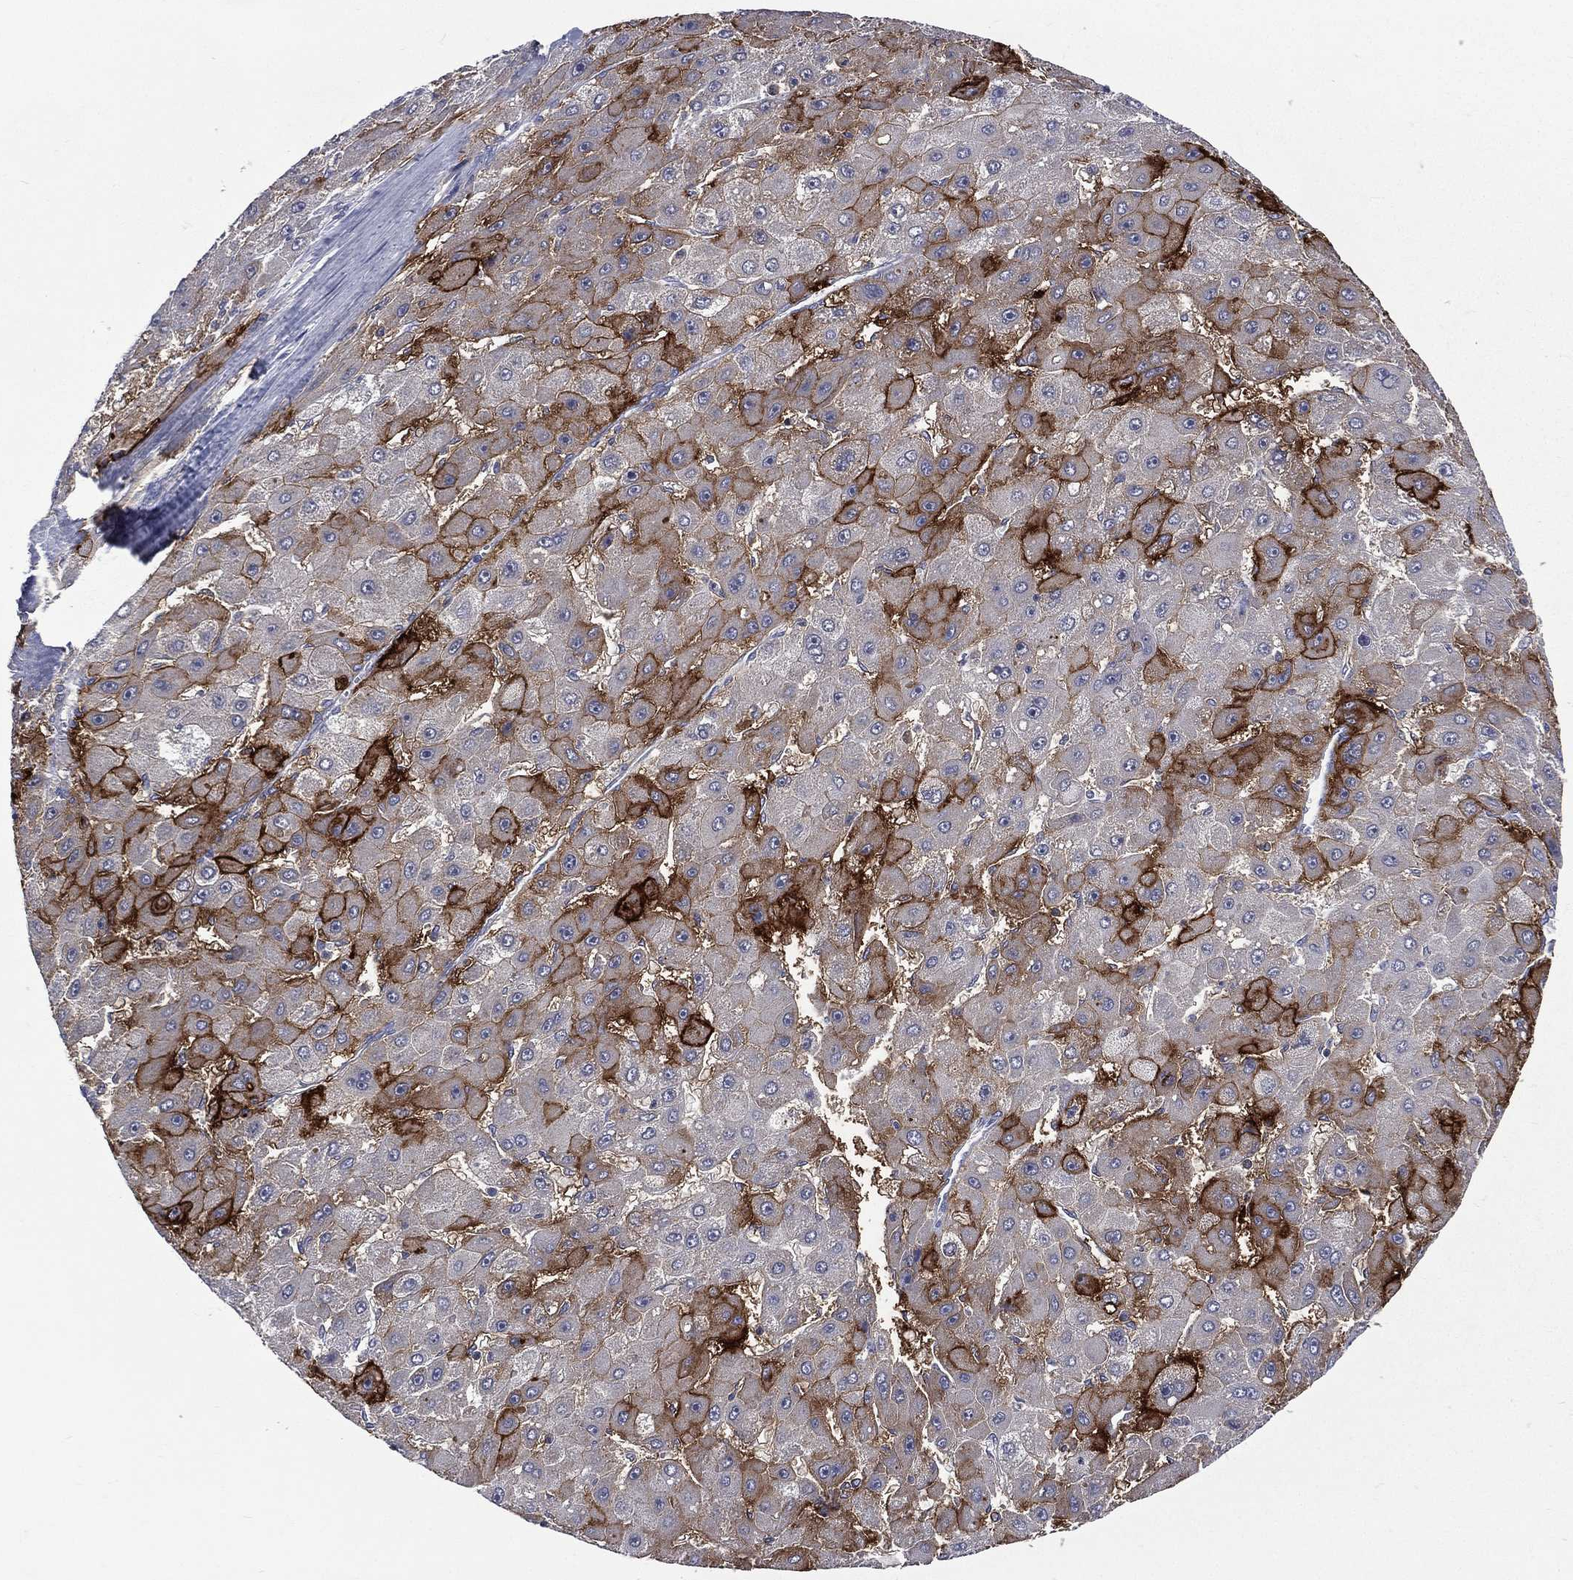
{"staining": {"intensity": "strong", "quantity": "25%-75%", "location": "cytoplasmic/membranous"}, "tissue": "liver cancer", "cell_type": "Tumor cells", "image_type": "cancer", "snomed": [{"axis": "morphology", "description": "Carcinoma, Hepatocellular, NOS"}, {"axis": "topography", "description": "Liver"}], "caption": "A micrograph showing strong cytoplasmic/membranous expression in about 25%-75% of tumor cells in liver cancer, as visualized by brown immunohistochemical staining.", "gene": "CA12", "patient": {"sex": "female", "age": 25}}